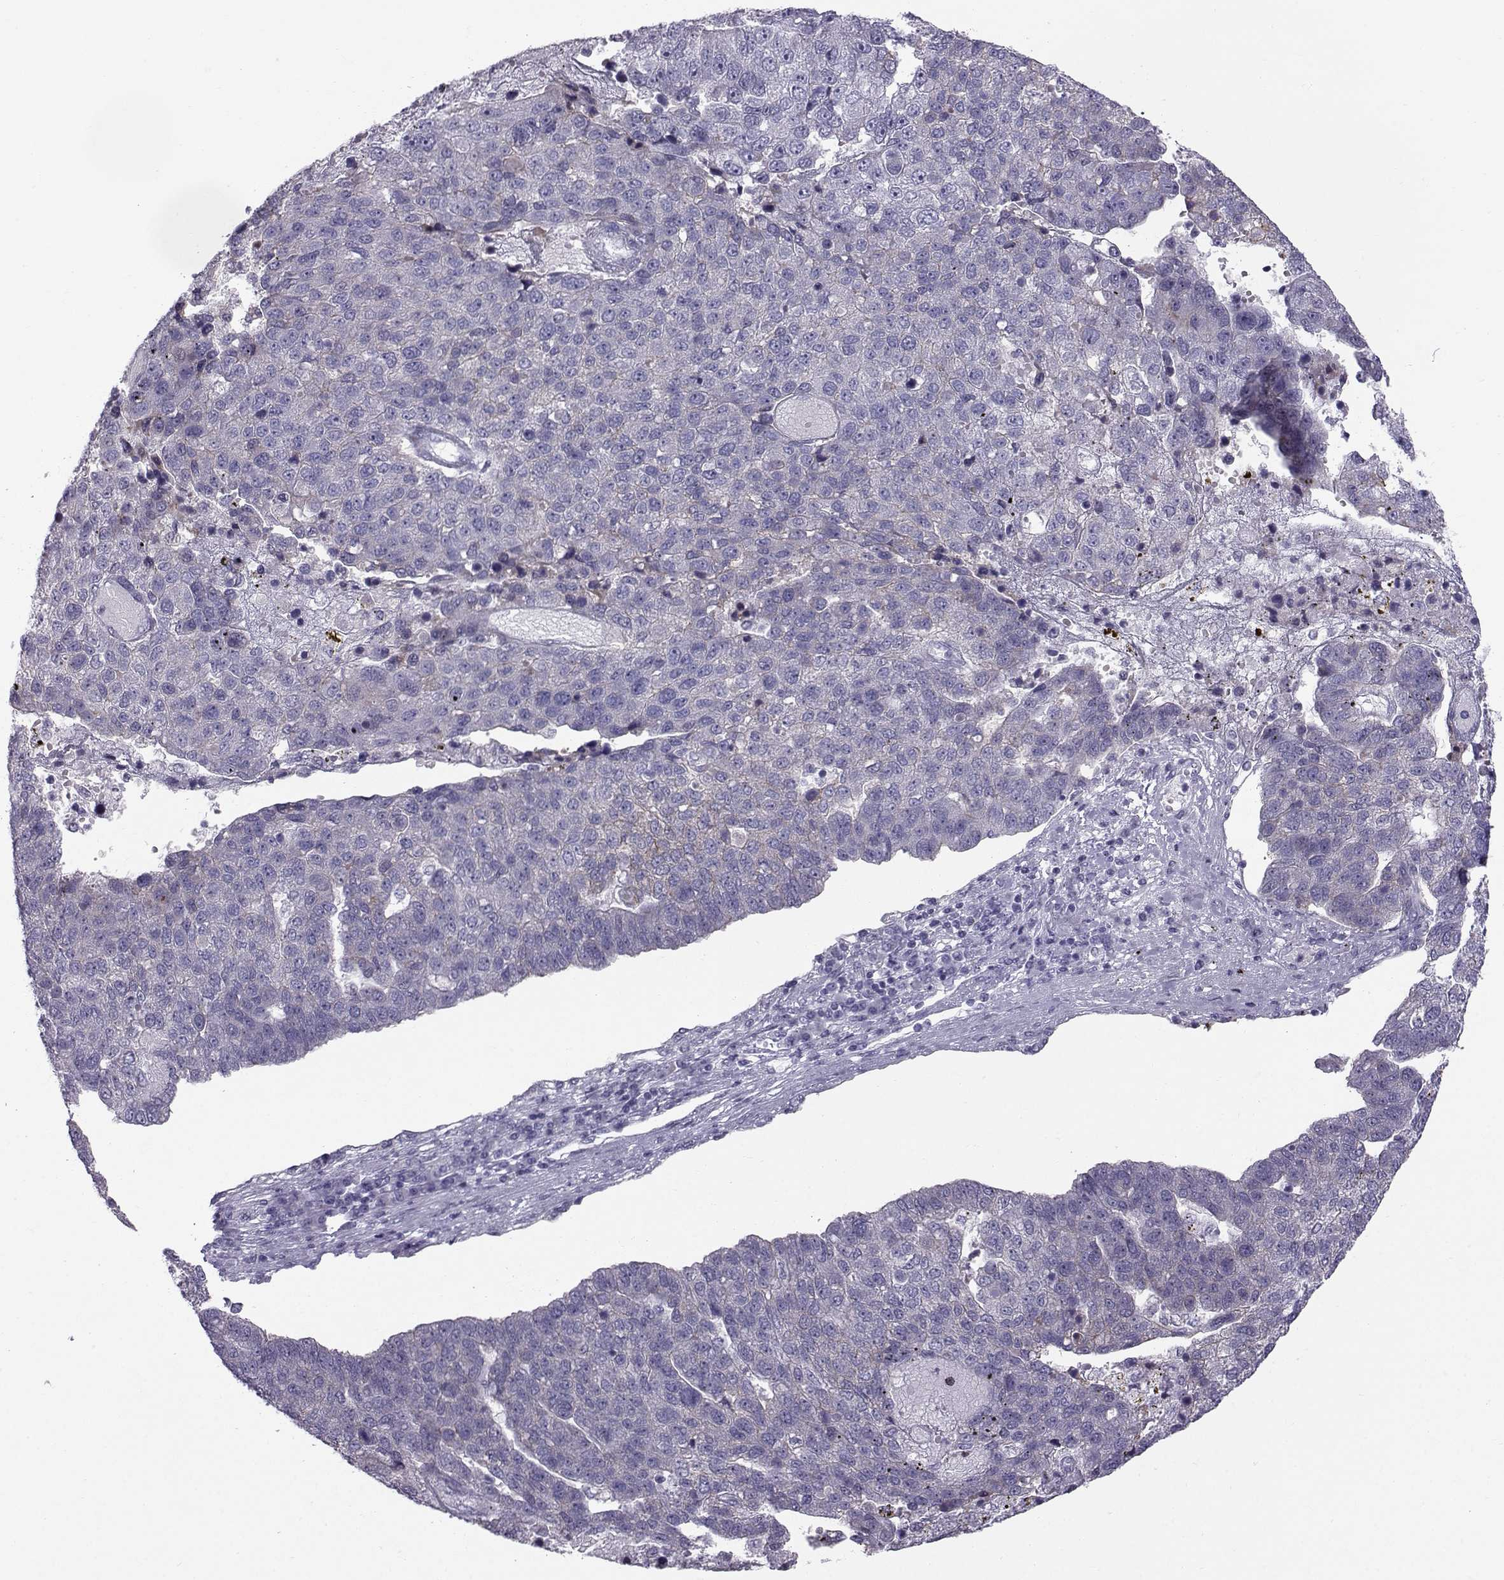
{"staining": {"intensity": "negative", "quantity": "none", "location": "none"}, "tissue": "pancreatic cancer", "cell_type": "Tumor cells", "image_type": "cancer", "snomed": [{"axis": "morphology", "description": "Adenocarcinoma, NOS"}, {"axis": "topography", "description": "Pancreas"}], "caption": "Immunohistochemistry photomicrograph of neoplastic tissue: adenocarcinoma (pancreatic) stained with DAB reveals no significant protein staining in tumor cells. (DAB IHC with hematoxylin counter stain).", "gene": "DMRT3", "patient": {"sex": "female", "age": 61}}